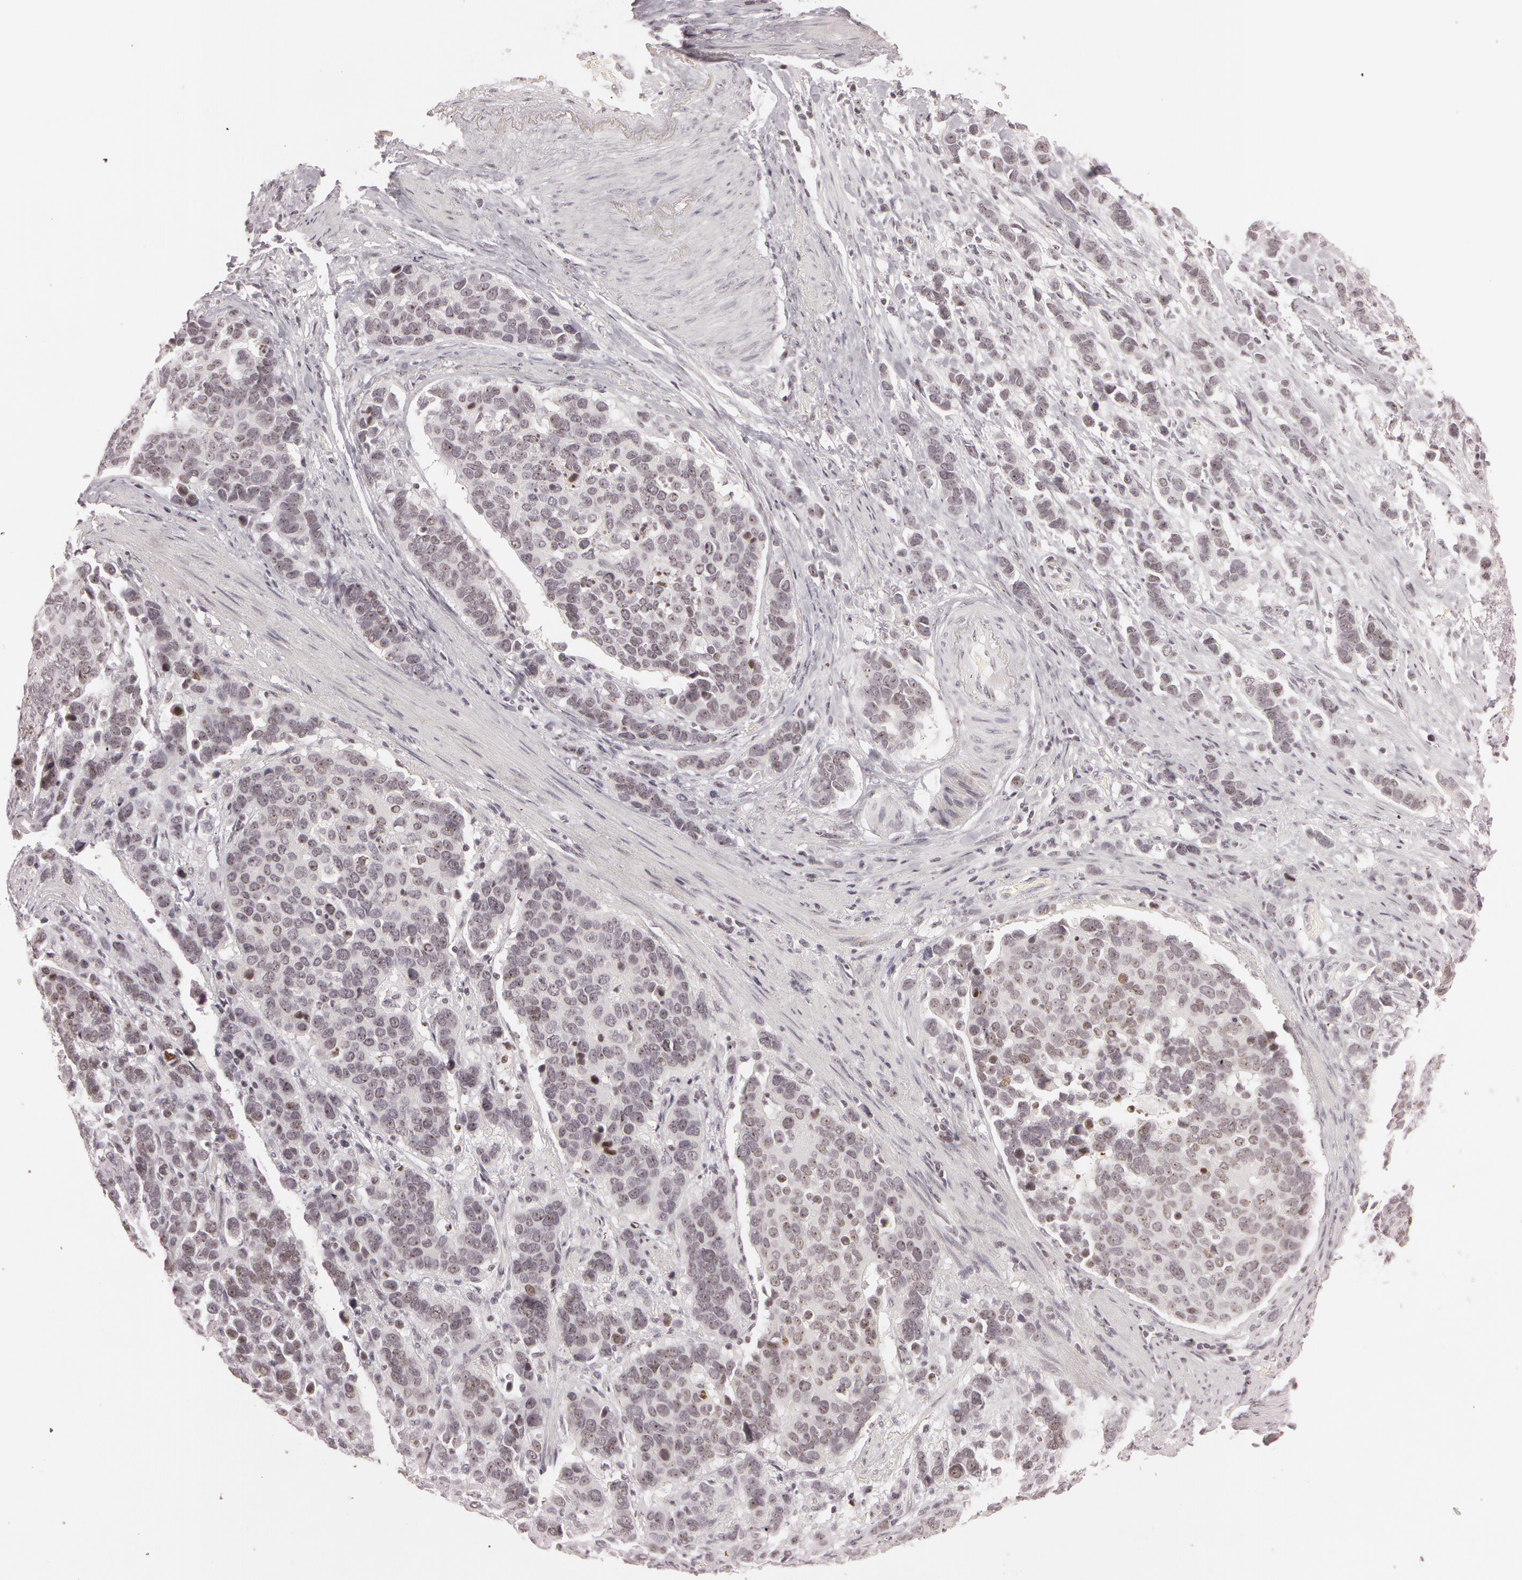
{"staining": {"intensity": "moderate", "quantity": ">75%", "location": "nuclear"}, "tissue": "stomach cancer", "cell_type": "Tumor cells", "image_type": "cancer", "snomed": [{"axis": "morphology", "description": "Adenocarcinoma, NOS"}, {"axis": "topography", "description": "Stomach, upper"}], "caption": "Stomach cancer (adenocarcinoma) was stained to show a protein in brown. There is medium levels of moderate nuclear expression in approximately >75% of tumor cells.", "gene": "FBL", "patient": {"sex": "male", "age": 71}}